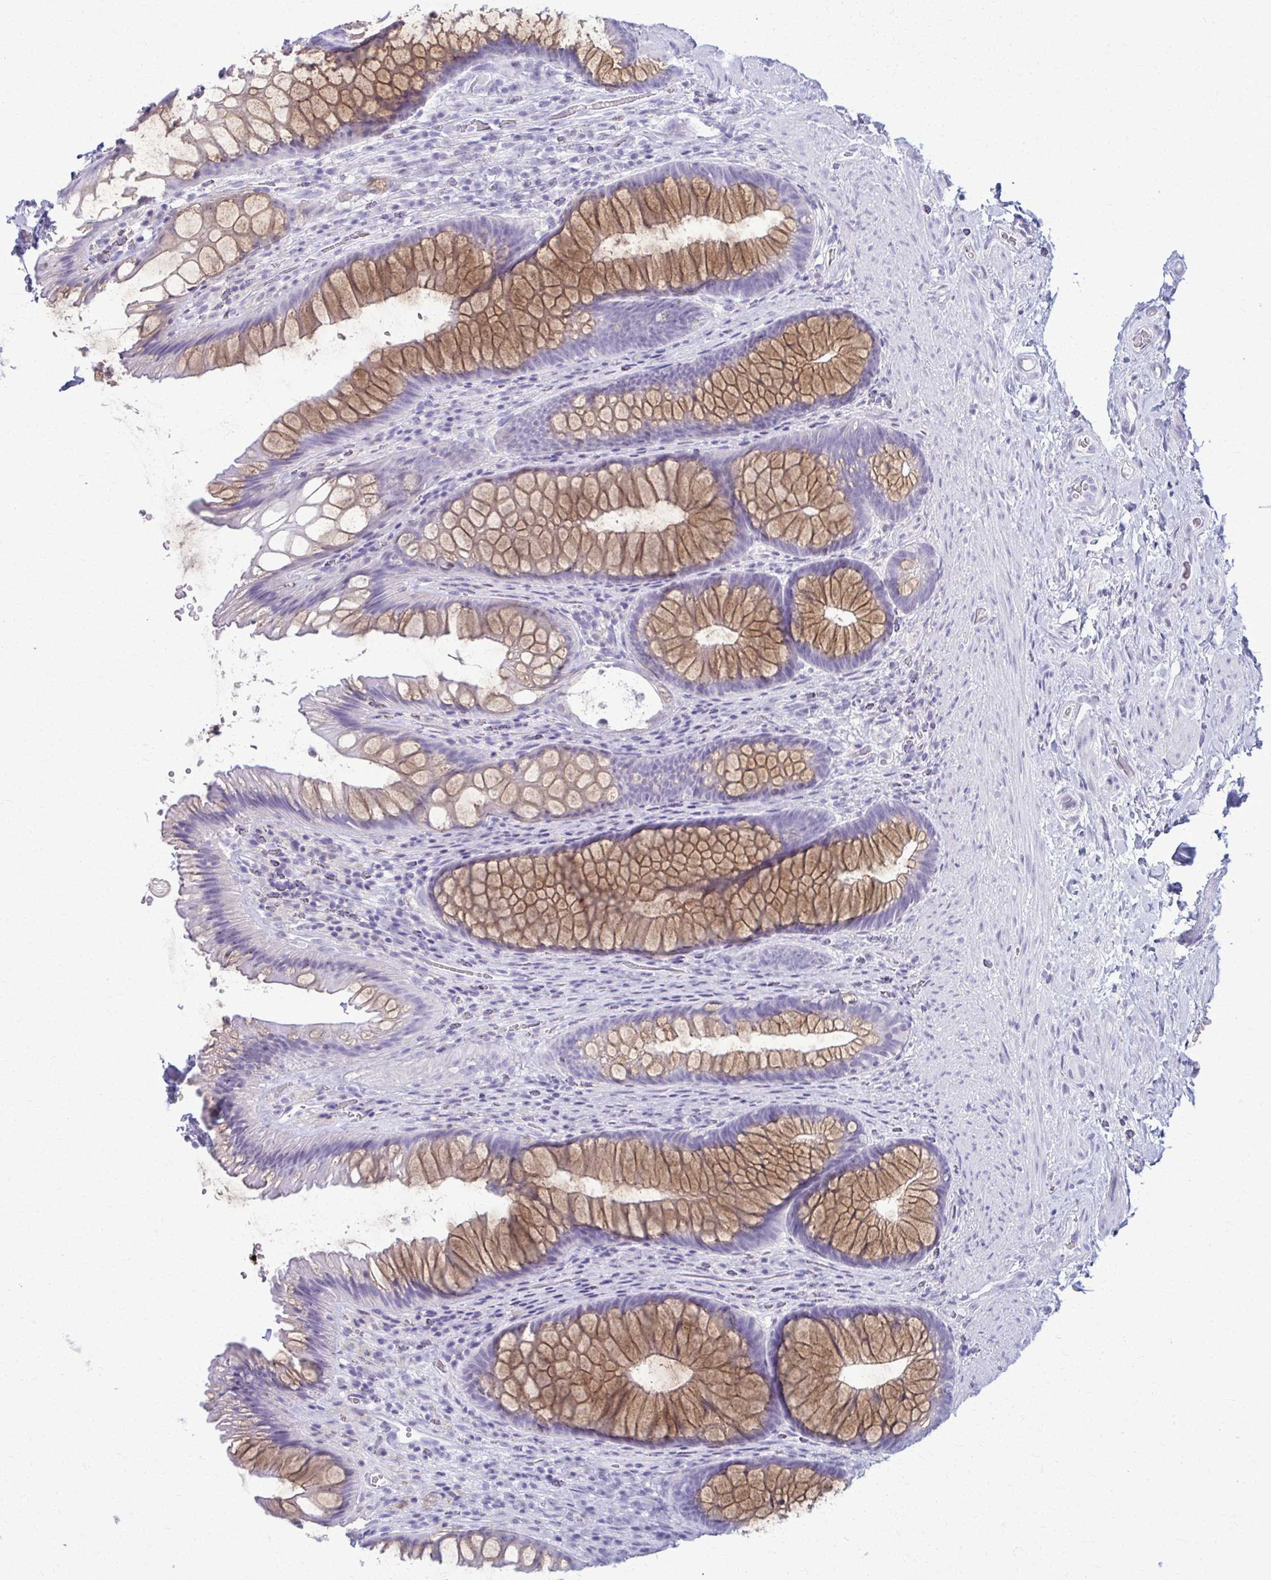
{"staining": {"intensity": "moderate", "quantity": "25%-75%", "location": "cytoplasmic/membranous"}, "tissue": "rectum", "cell_type": "Glandular cells", "image_type": "normal", "snomed": [{"axis": "morphology", "description": "Normal tissue, NOS"}, {"axis": "topography", "description": "Rectum"}], "caption": "Protein staining displays moderate cytoplasmic/membranous positivity in about 25%-75% of glandular cells in benign rectum.", "gene": "ACSM2A", "patient": {"sex": "male", "age": 53}}